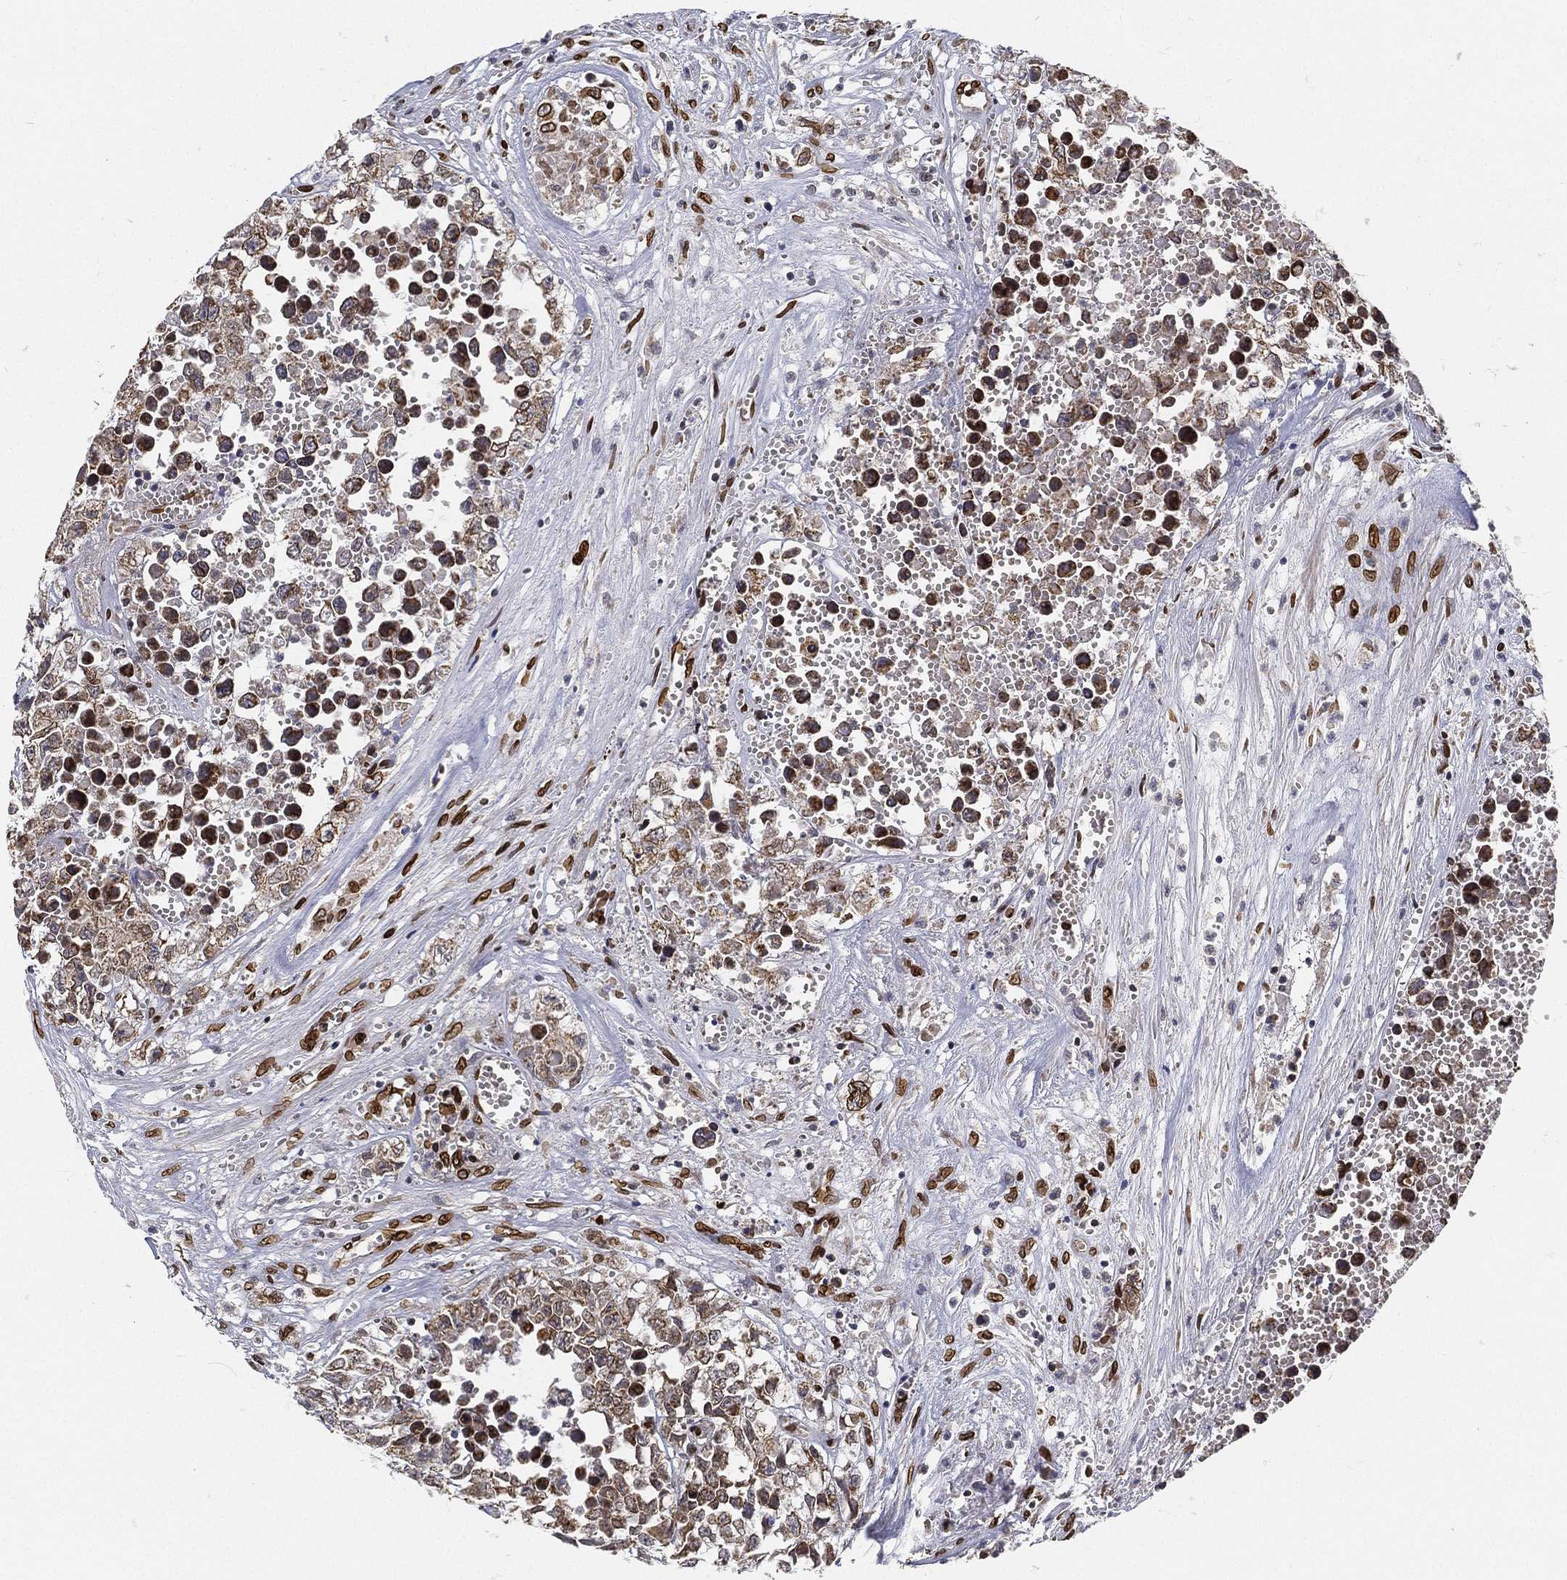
{"staining": {"intensity": "moderate", "quantity": "25%-75%", "location": "cytoplasmic/membranous,nuclear"}, "tissue": "testis cancer", "cell_type": "Tumor cells", "image_type": "cancer", "snomed": [{"axis": "morphology", "description": "Seminoma, NOS"}, {"axis": "morphology", "description": "Carcinoma, Embryonal, NOS"}, {"axis": "topography", "description": "Testis"}], "caption": "Testis cancer stained with a brown dye displays moderate cytoplasmic/membranous and nuclear positive positivity in about 25%-75% of tumor cells.", "gene": "PALB2", "patient": {"sex": "male", "age": 22}}